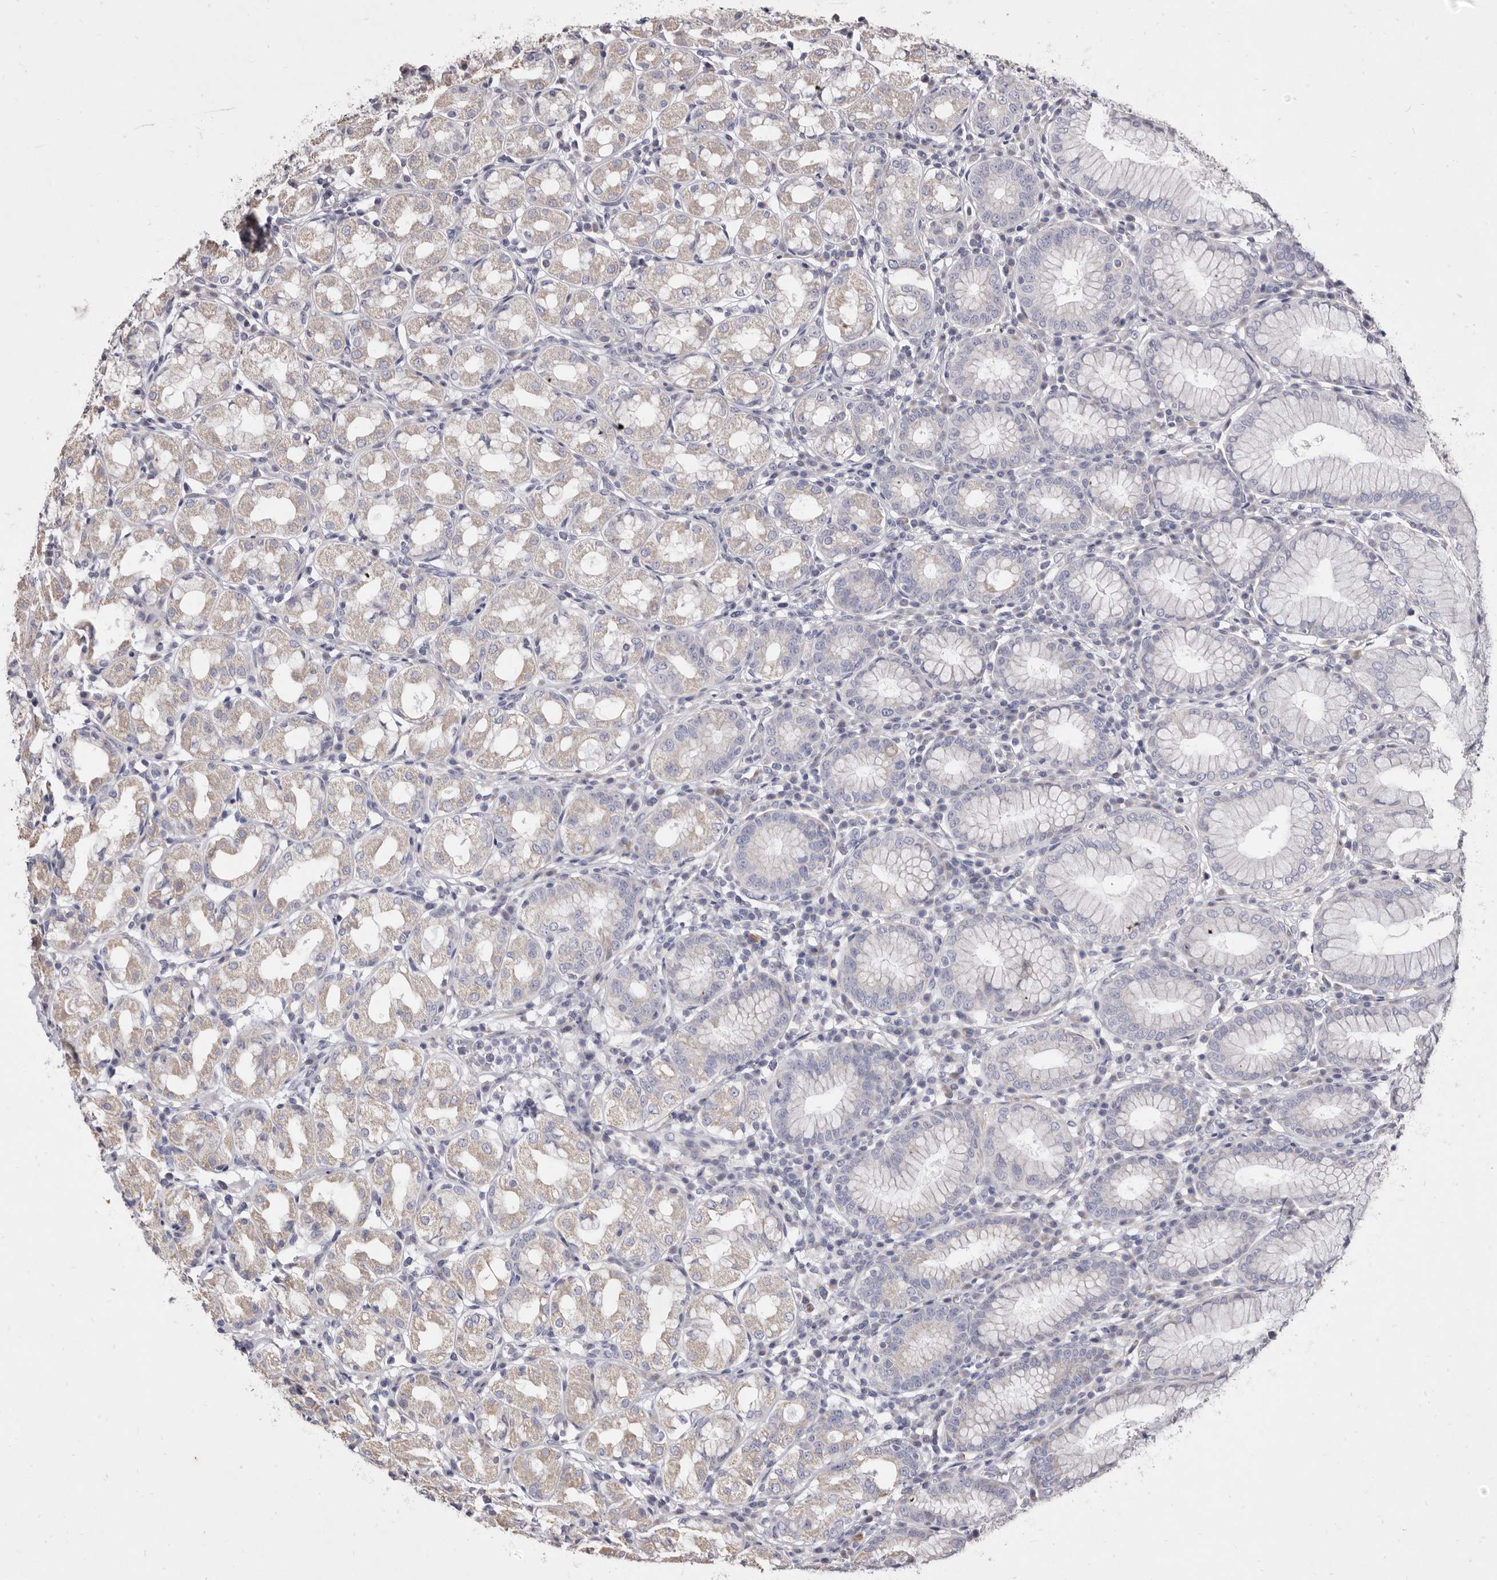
{"staining": {"intensity": "negative", "quantity": "none", "location": "none"}, "tissue": "stomach", "cell_type": "Glandular cells", "image_type": "normal", "snomed": [{"axis": "morphology", "description": "Normal tissue, NOS"}, {"axis": "topography", "description": "Stomach"}, {"axis": "topography", "description": "Stomach, lower"}], "caption": "Histopathology image shows no significant protein positivity in glandular cells of normal stomach.", "gene": "CYP2E1", "patient": {"sex": "female", "age": 56}}